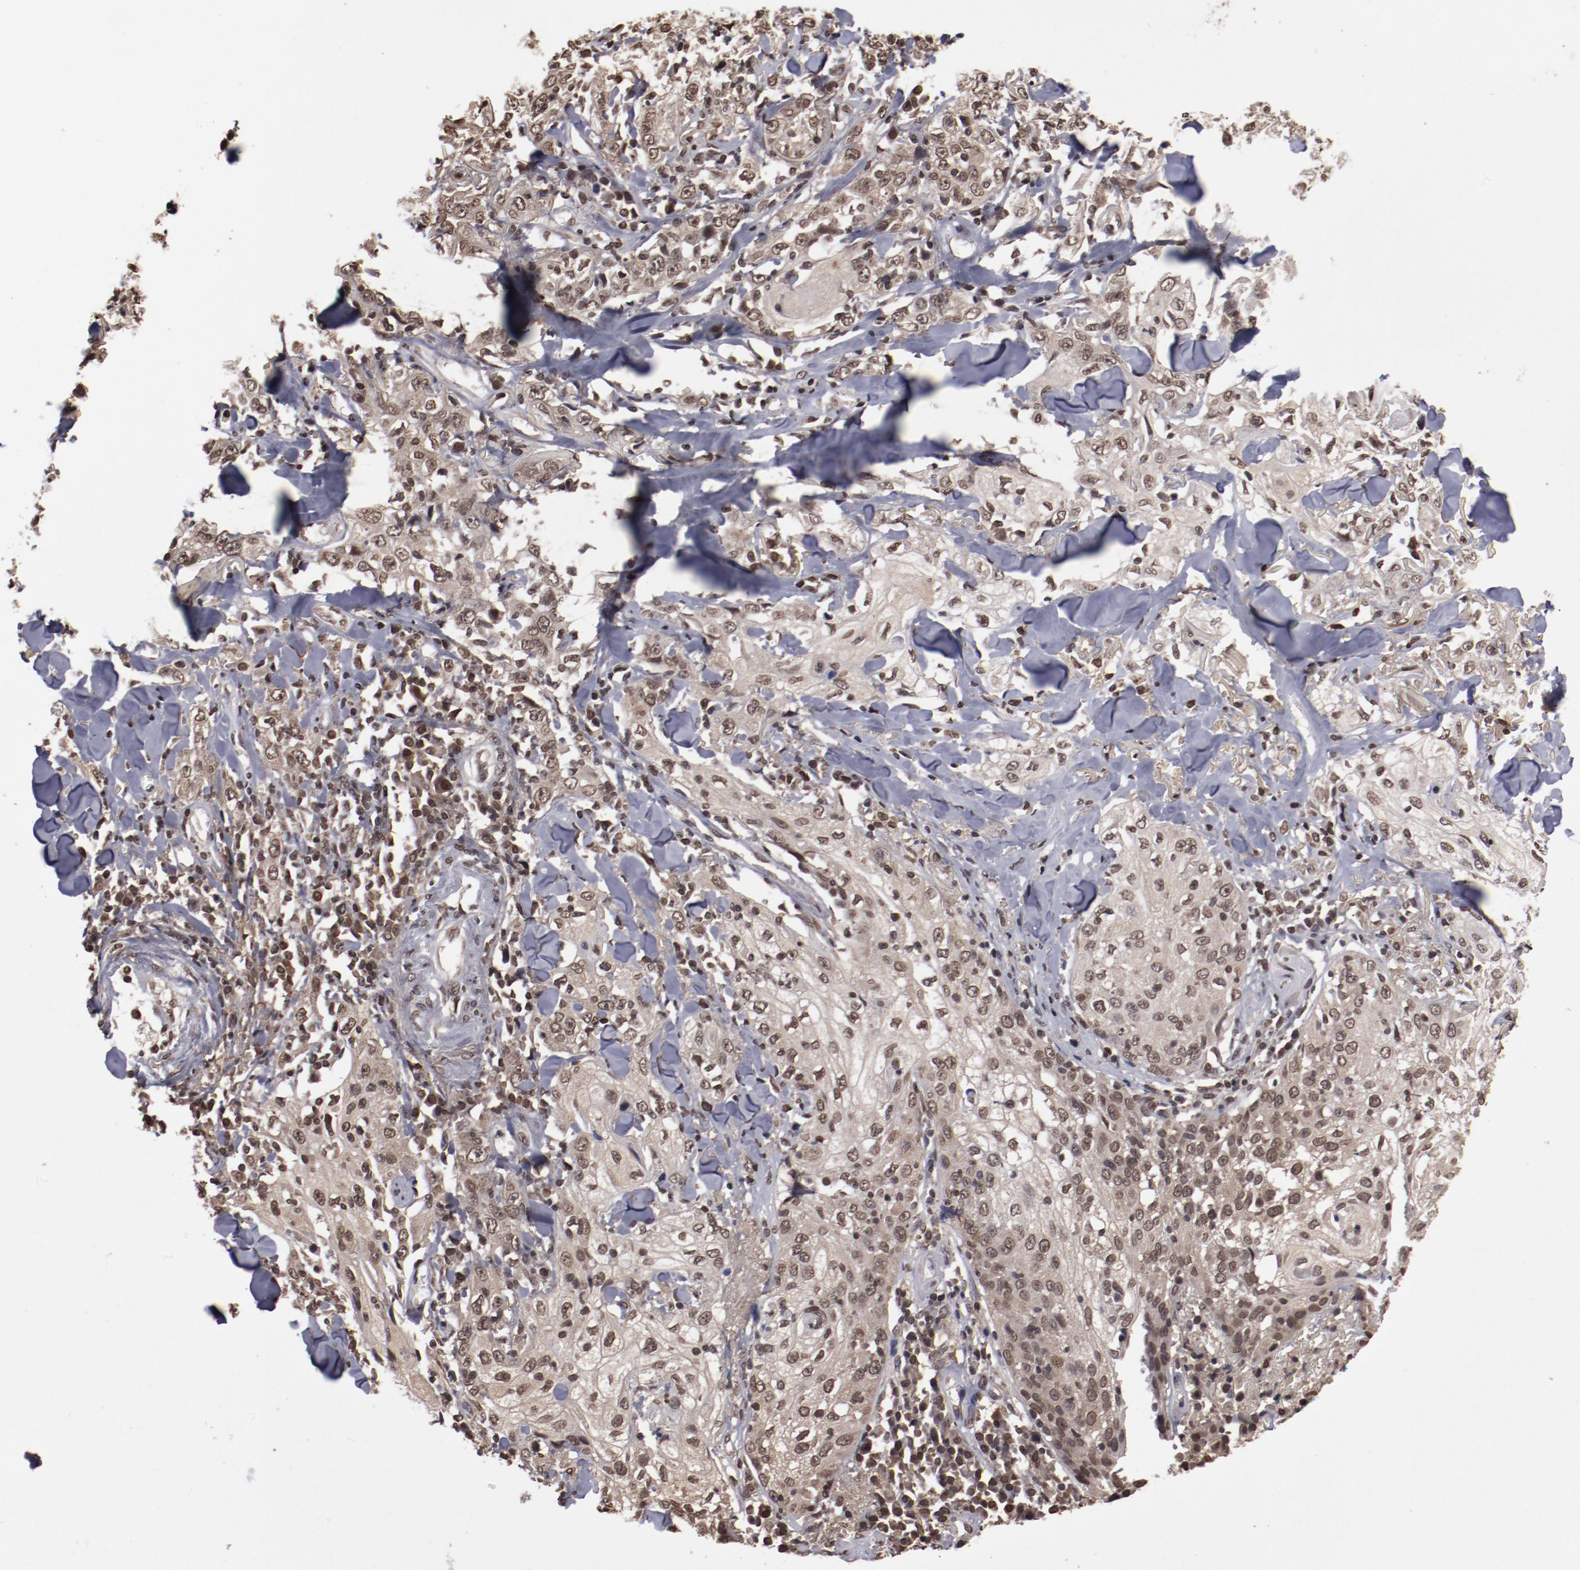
{"staining": {"intensity": "moderate", "quantity": ">75%", "location": "nuclear"}, "tissue": "skin cancer", "cell_type": "Tumor cells", "image_type": "cancer", "snomed": [{"axis": "morphology", "description": "Squamous cell carcinoma, NOS"}, {"axis": "topography", "description": "Skin"}], "caption": "Brown immunohistochemical staining in human skin cancer (squamous cell carcinoma) shows moderate nuclear positivity in about >75% of tumor cells. Using DAB (3,3'-diaminobenzidine) (brown) and hematoxylin (blue) stains, captured at high magnification using brightfield microscopy.", "gene": "AKT1", "patient": {"sex": "male", "age": 65}}